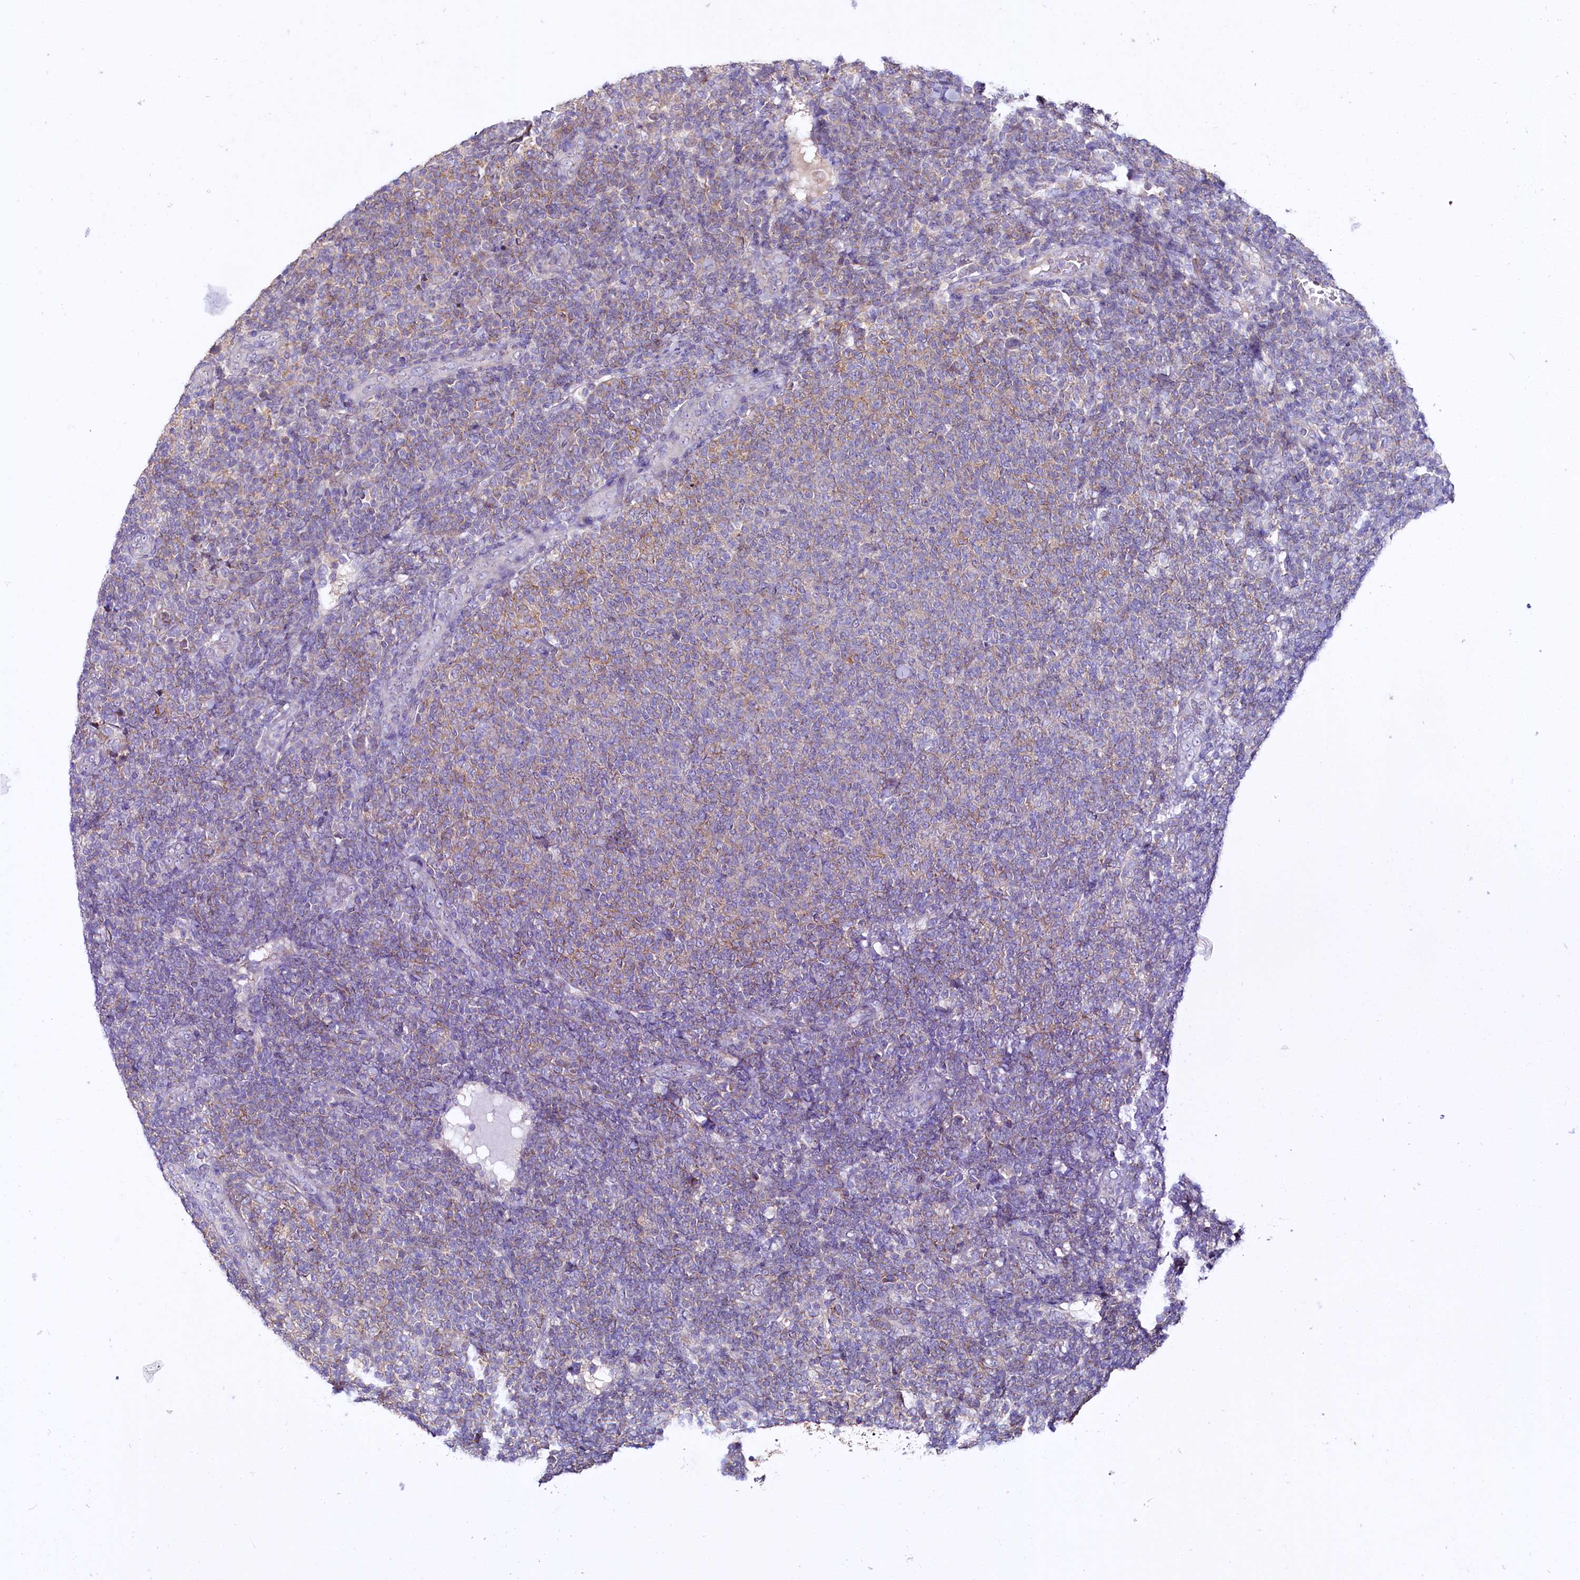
{"staining": {"intensity": "weak", "quantity": "<25%", "location": "cytoplasmic/membranous"}, "tissue": "lymphoma", "cell_type": "Tumor cells", "image_type": "cancer", "snomed": [{"axis": "morphology", "description": "Malignant lymphoma, non-Hodgkin's type, Low grade"}, {"axis": "topography", "description": "Lymph node"}], "caption": "High magnification brightfield microscopy of lymphoma stained with DAB (brown) and counterstained with hematoxylin (blue): tumor cells show no significant staining.", "gene": "CEP295", "patient": {"sex": "male", "age": 66}}